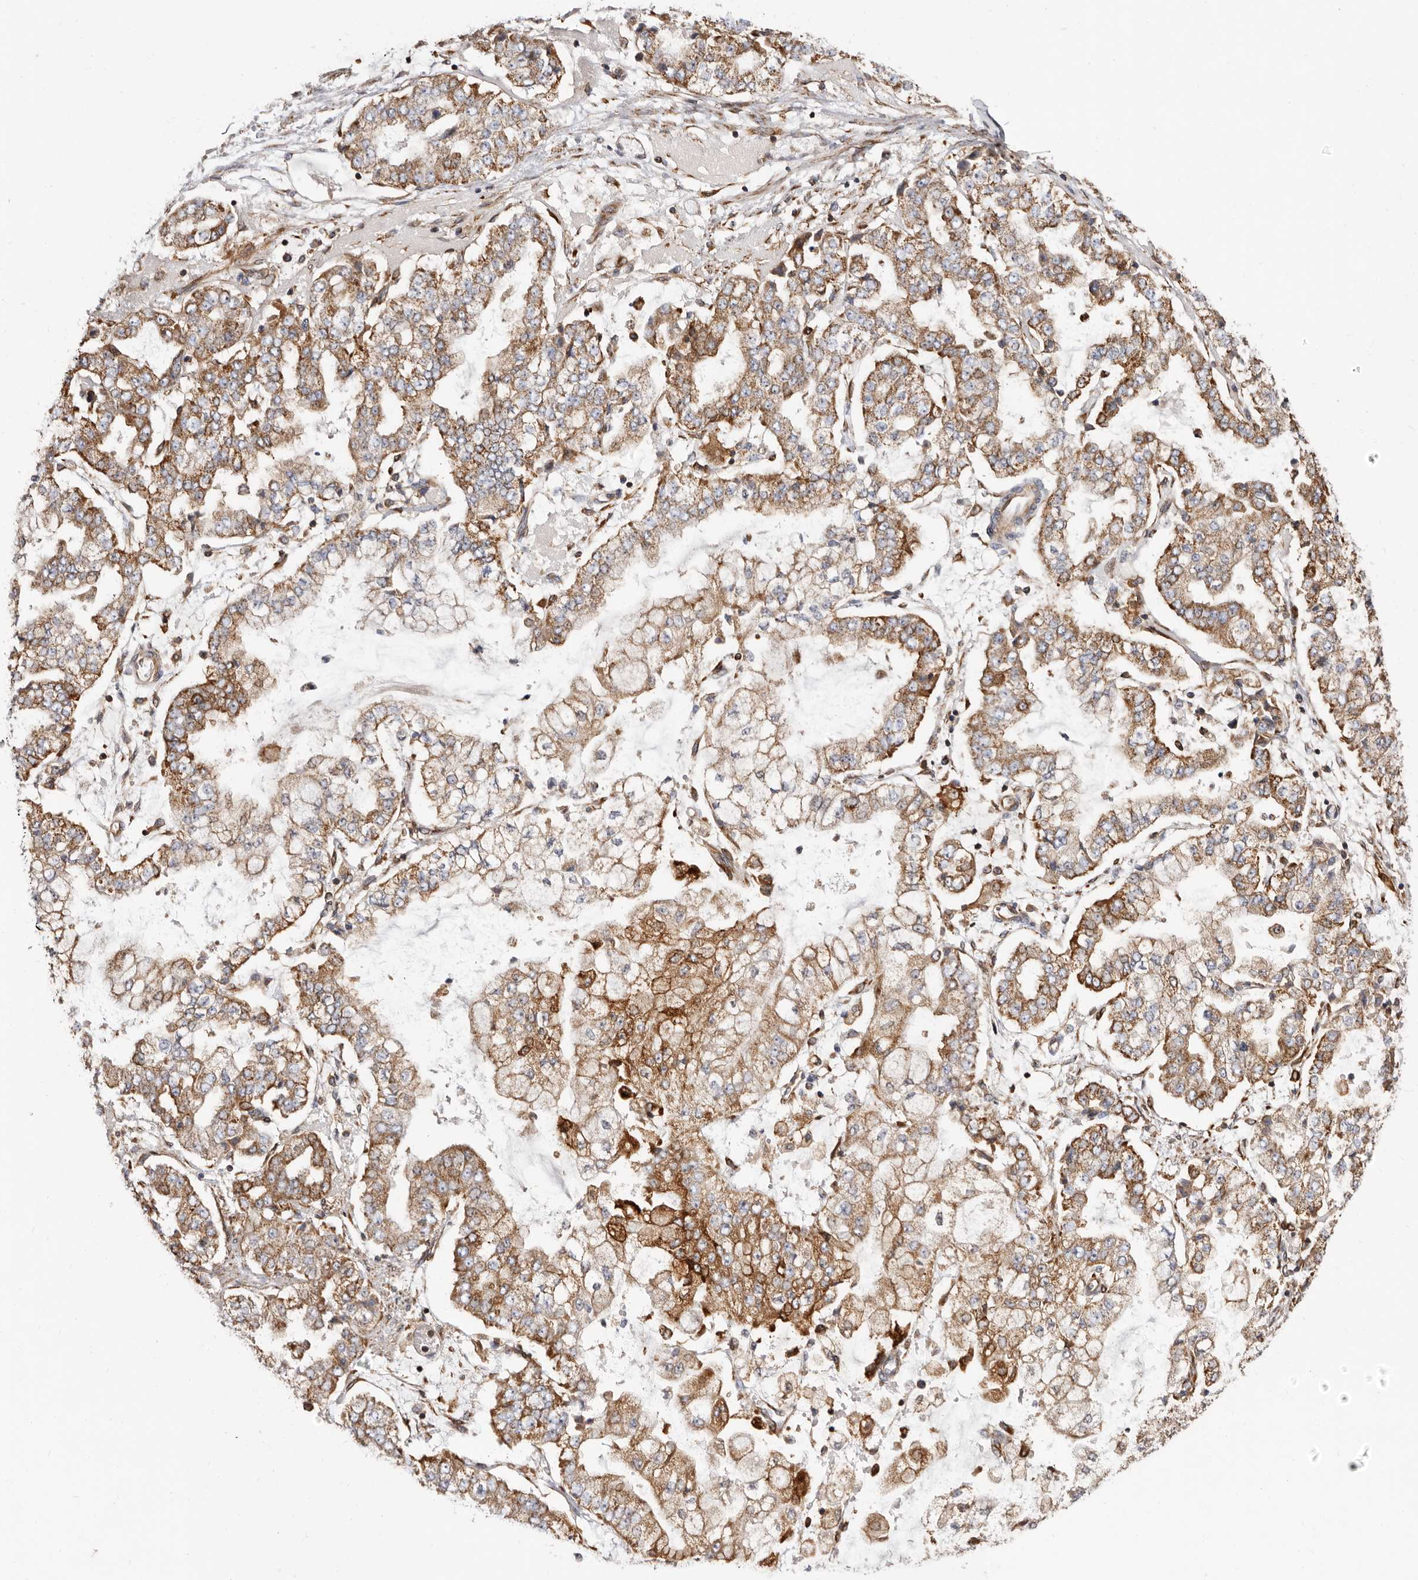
{"staining": {"intensity": "moderate", "quantity": ">75%", "location": "cytoplasmic/membranous"}, "tissue": "stomach cancer", "cell_type": "Tumor cells", "image_type": "cancer", "snomed": [{"axis": "morphology", "description": "Adenocarcinoma, NOS"}, {"axis": "topography", "description": "Stomach"}], "caption": "A high-resolution photomicrograph shows immunohistochemistry staining of stomach cancer (adenocarcinoma), which displays moderate cytoplasmic/membranous staining in about >75% of tumor cells. (DAB (3,3'-diaminobenzidine) IHC with brightfield microscopy, high magnification).", "gene": "COQ8B", "patient": {"sex": "male", "age": 76}}